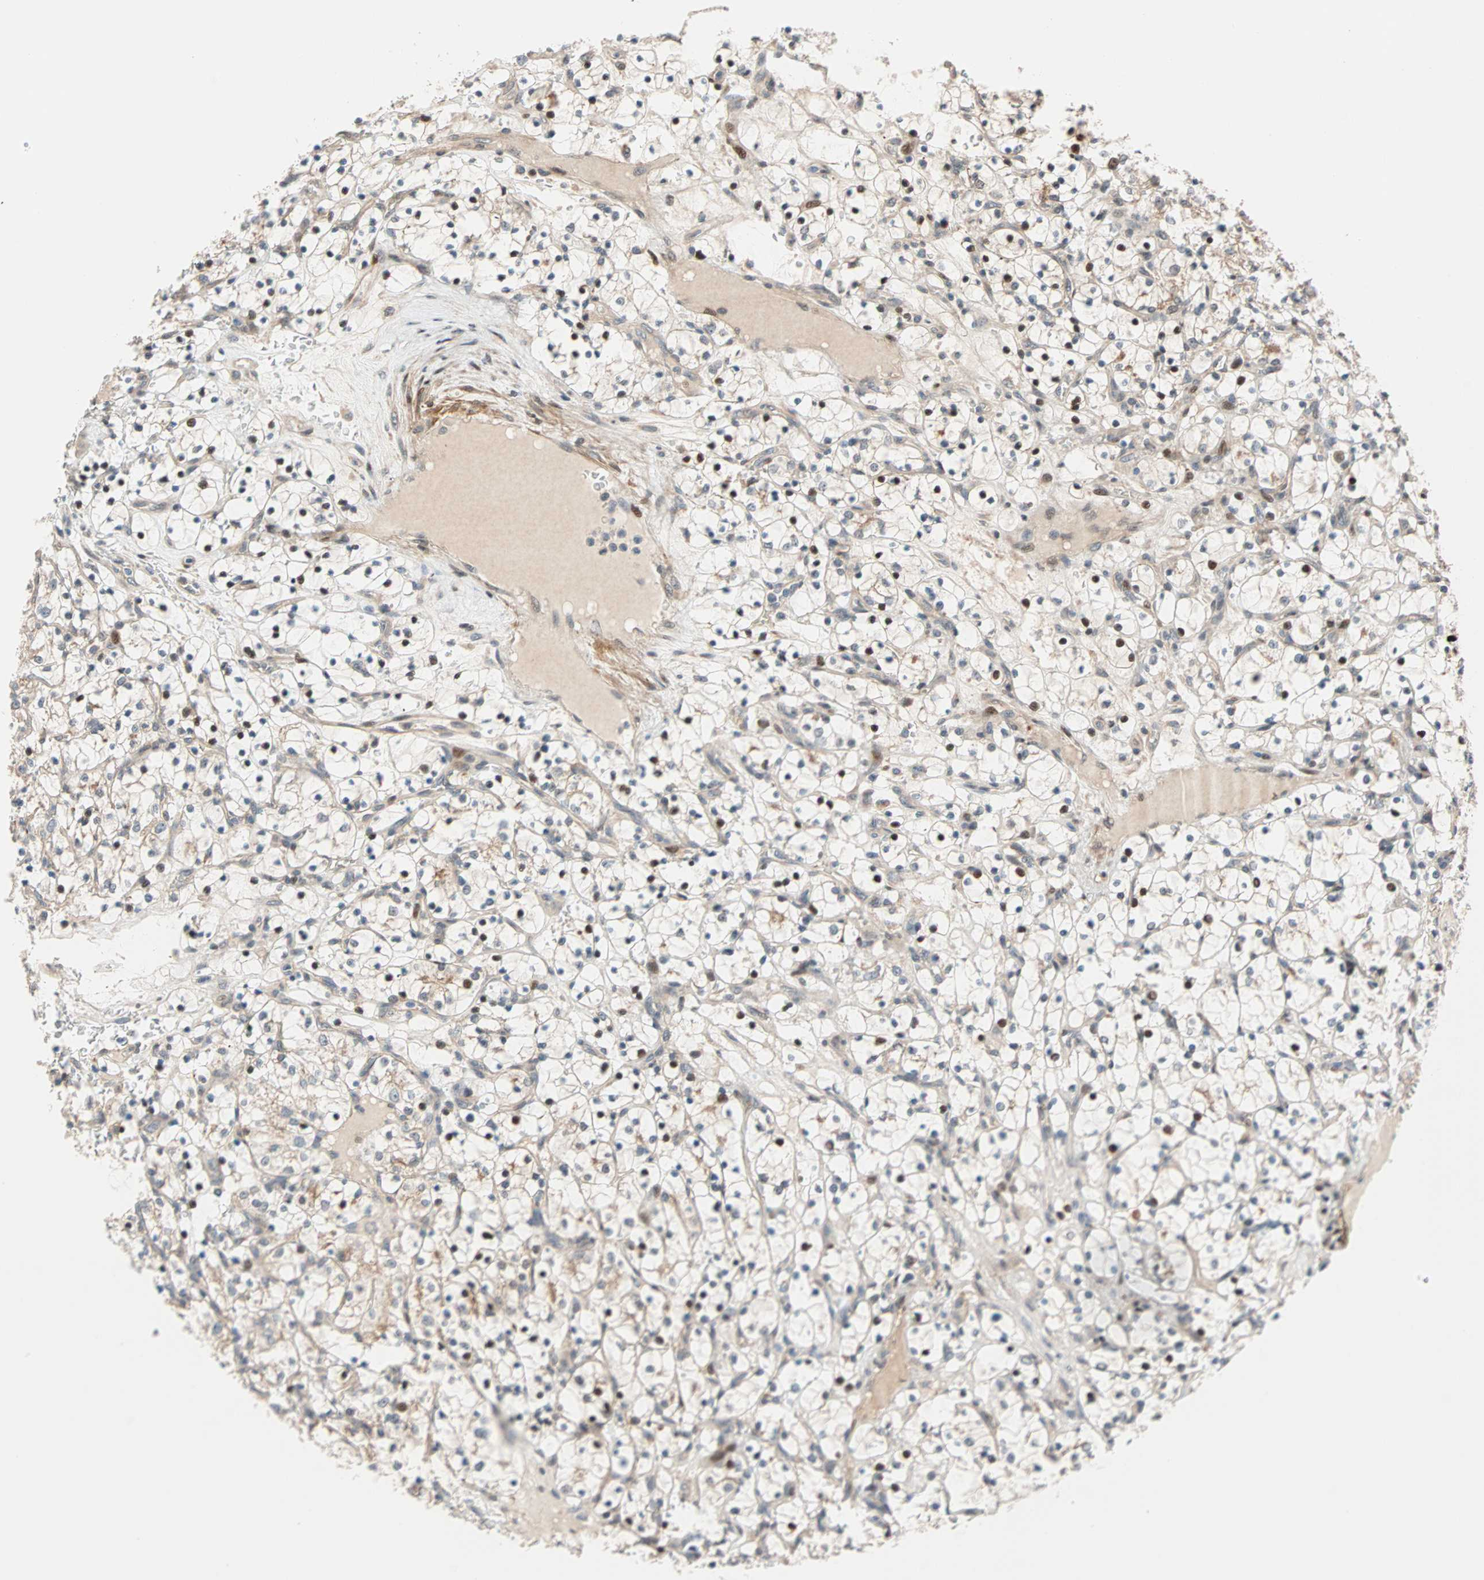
{"staining": {"intensity": "weak", "quantity": "25%-75%", "location": "cytoplasmic/membranous,nuclear"}, "tissue": "renal cancer", "cell_type": "Tumor cells", "image_type": "cancer", "snomed": [{"axis": "morphology", "description": "Adenocarcinoma, NOS"}, {"axis": "topography", "description": "Kidney"}], "caption": "The histopathology image displays staining of renal adenocarcinoma, revealing weak cytoplasmic/membranous and nuclear protein expression (brown color) within tumor cells.", "gene": "HECW1", "patient": {"sex": "female", "age": 69}}